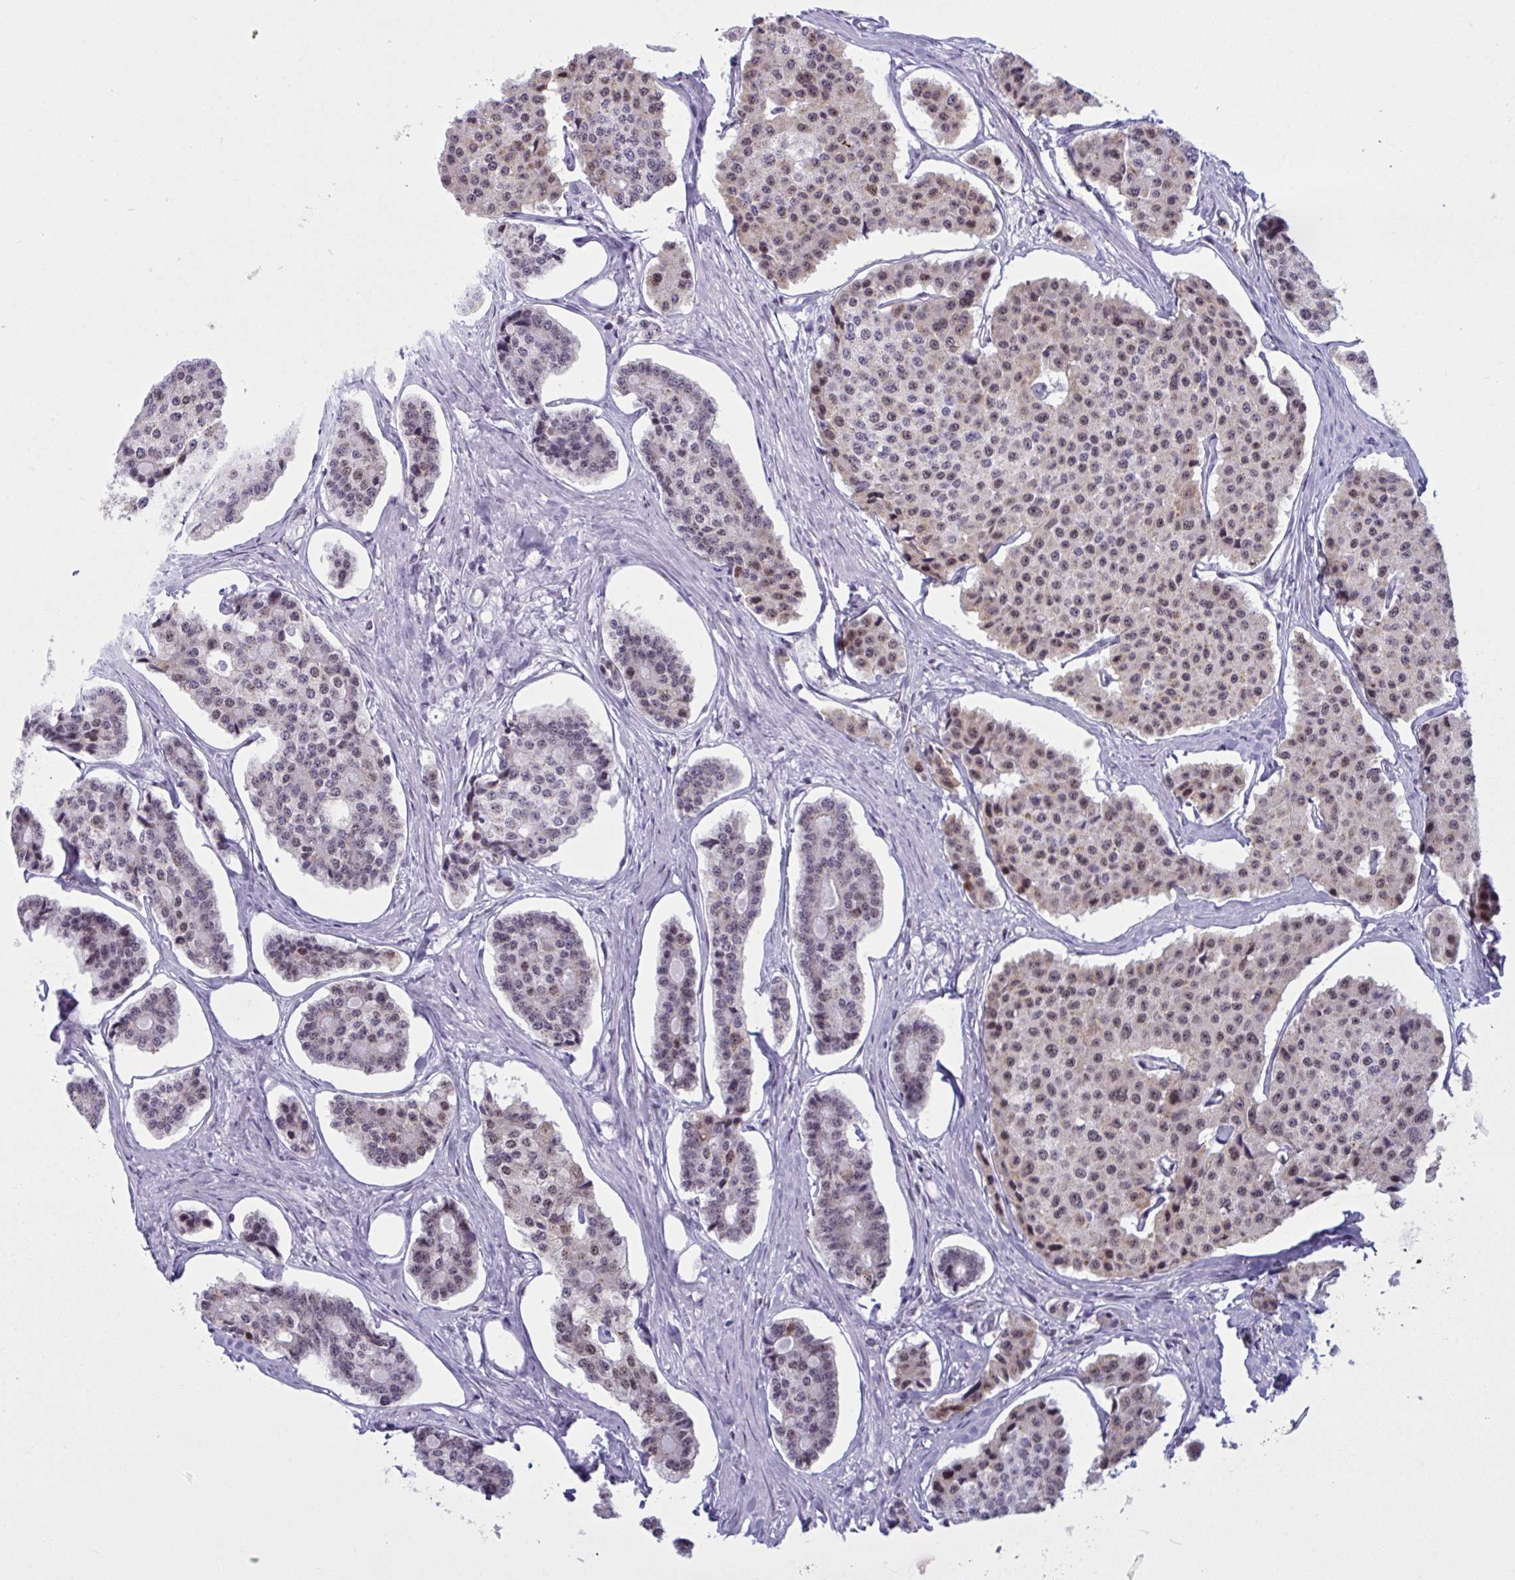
{"staining": {"intensity": "moderate", "quantity": "25%-75%", "location": "nuclear"}, "tissue": "carcinoid", "cell_type": "Tumor cells", "image_type": "cancer", "snomed": [{"axis": "morphology", "description": "Carcinoid, malignant, NOS"}, {"axis": "topography", "description": "Small intestine"}], "caption": "High-magnification brightfield microscopy of carcinoid (malignant) stained with DAB (3,3'-diaminobenzidine) (brown) and counterstained with hematoxylin (blue). tumor cells exhibit moderate nuclear expression is appreciated in approximately25%-75% of cells. Ihc stains the protein of interest in brown and the nuclei are stained blue.", "gene": "TGM6", "patient": {"sex": "female", "age": 65}}